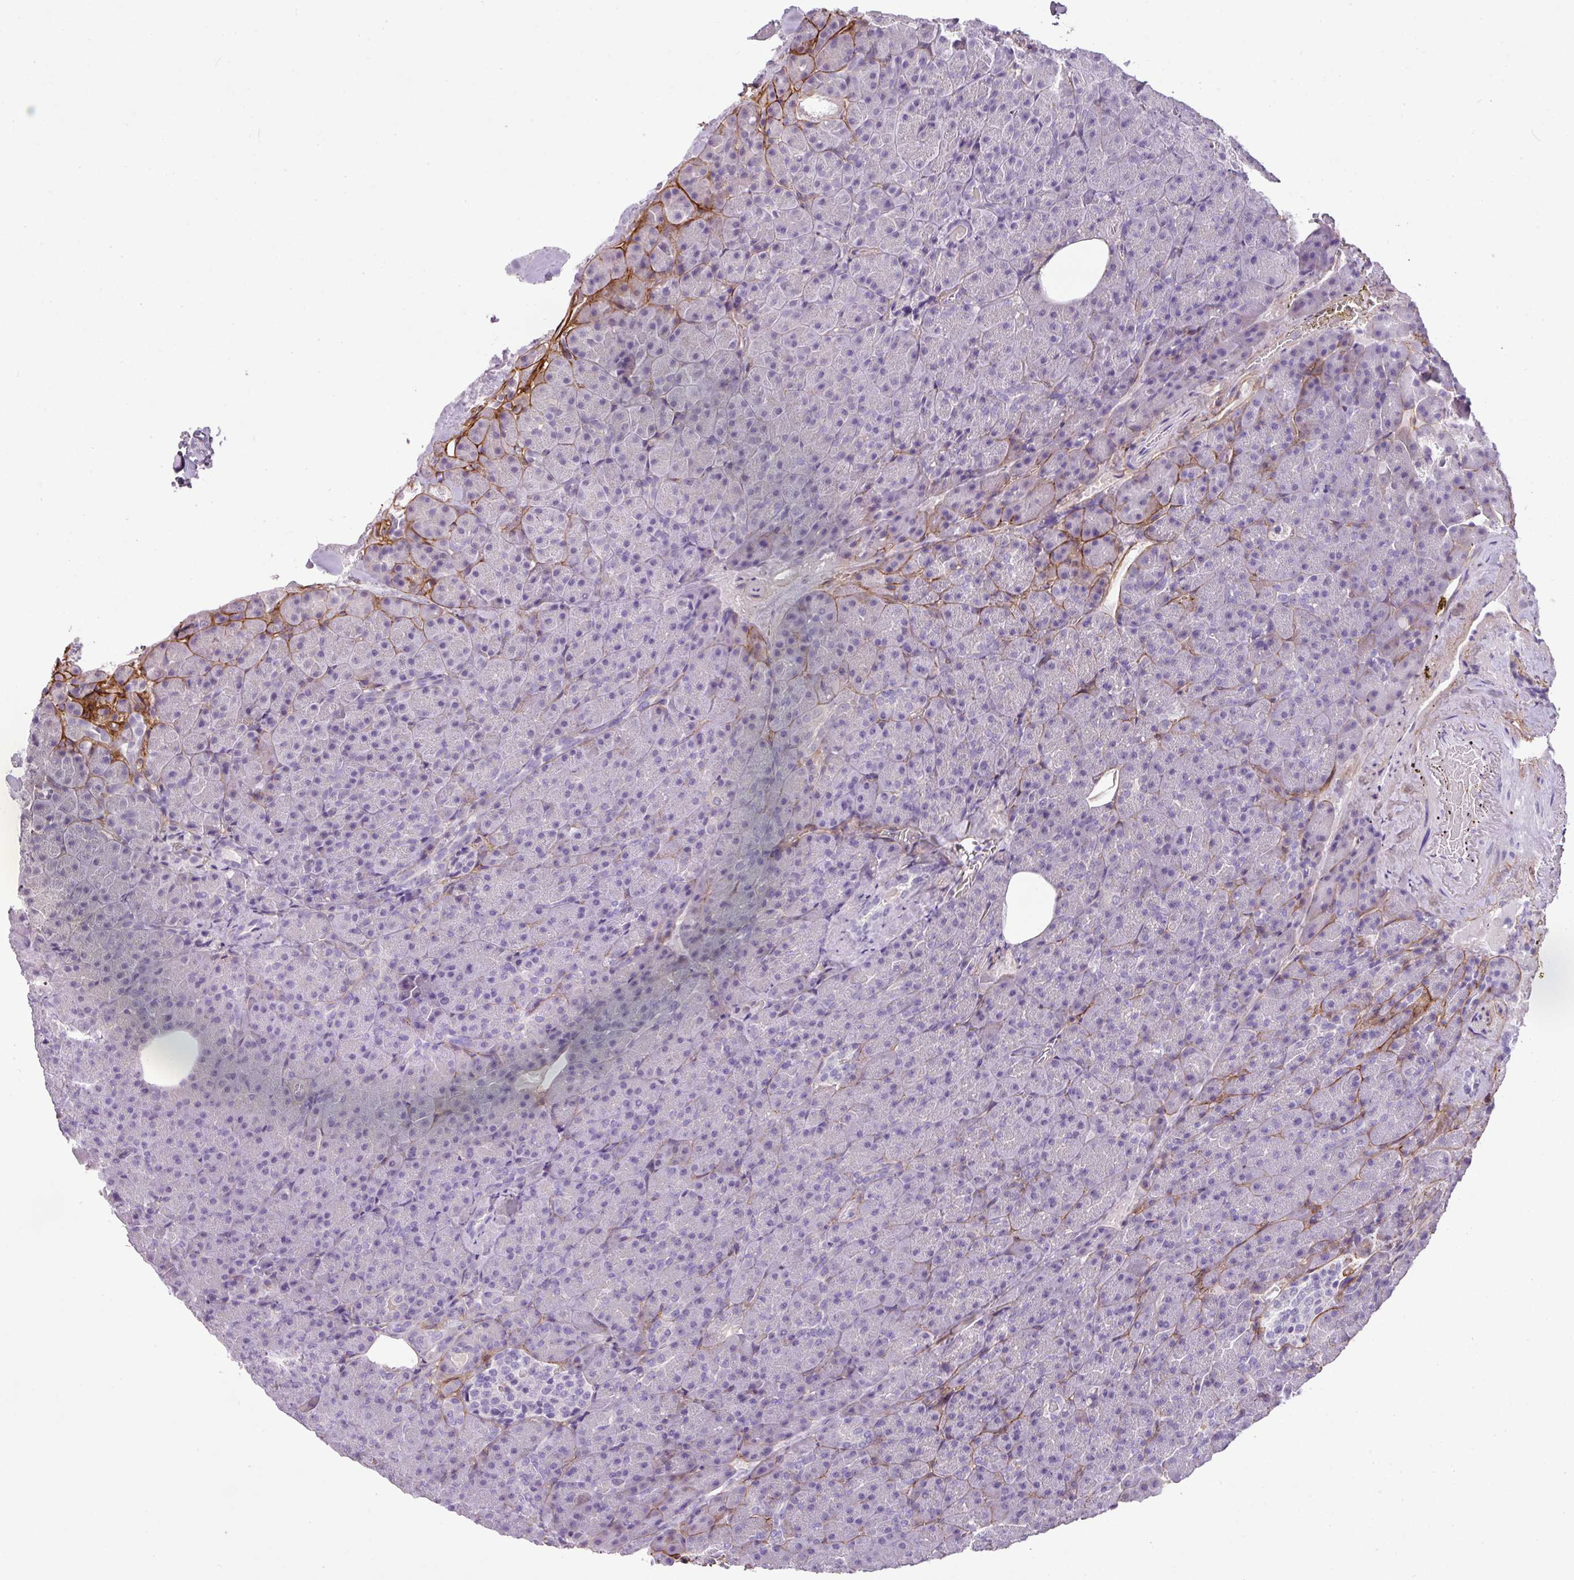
{"staining": {"intensity": "negative", "quantity": "none", "location": "none"}, "tissue": "pancreas", "cell_type": "Exocrine glandular cells", "image_type": "normal", "snomed": [{"axis": "morphology", "description": "Normal tissue, NOS"}, {"axis": "topography", "description": "Pancreas"}], "caption": "DAB (3,3'-diaminobenzidine) immunohistochemical staining of normal pancreas exhibits no significant positivity in exocrine glandular cells.", "gene": "PARD6G", "patient": {"sex": "female", "age": 74}}